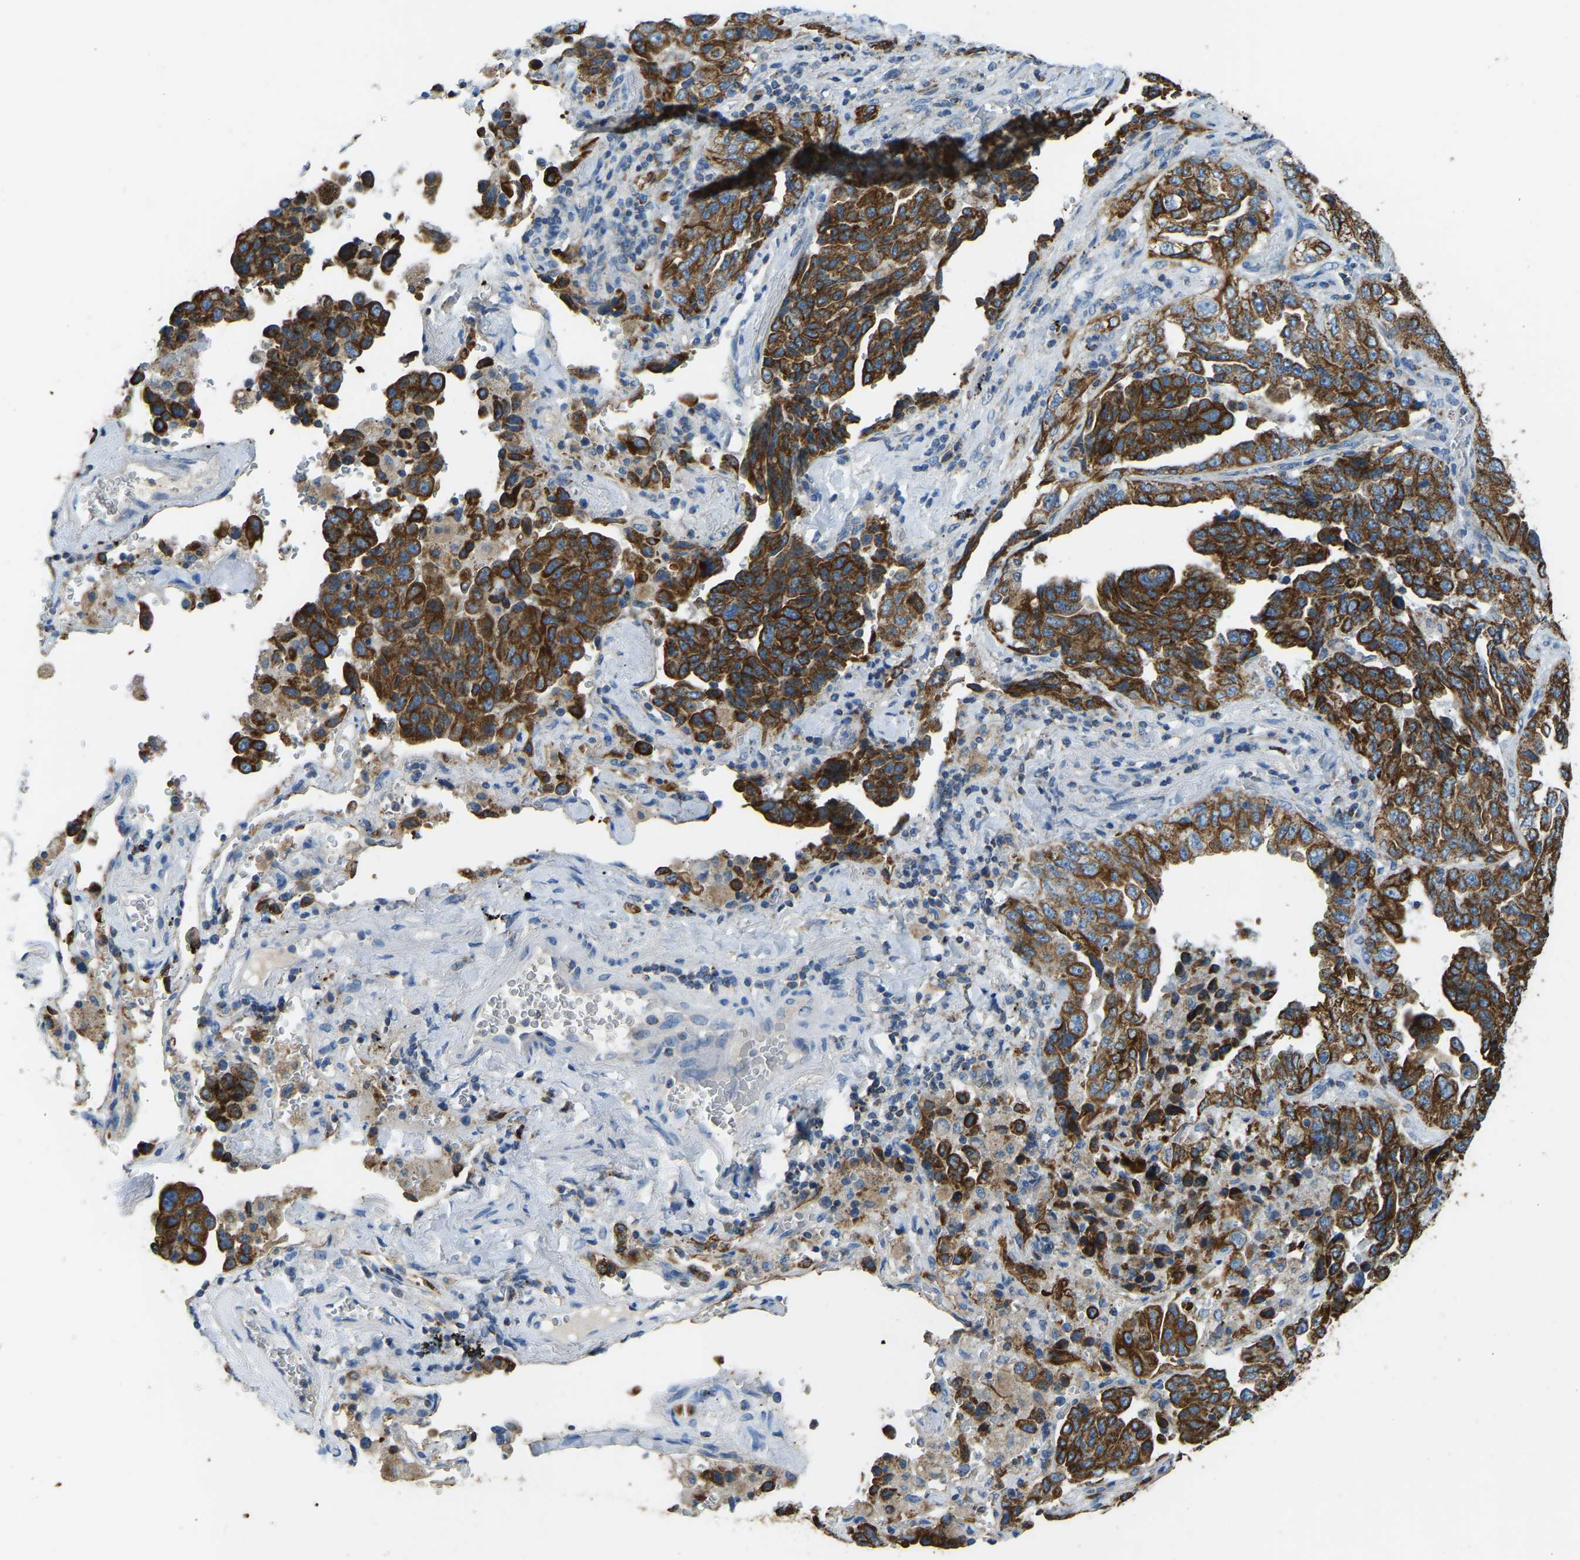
{"staining": {"intensity": "strong", "quantity": ">75%", "location": "cytoplasmic/membranous"}, "tissue": "lung cancer", "cell_type": "Tumor cells", "image_type": "cancer", "snomed": [{"axis": "morphology", "description": "Adenocarcinoma, NOS"}, {"axis": "topography", "description": "Lung"}], "caption": "DAB (3,3'-diaminobenzidine) immunohistochemical staining of lung cancer reveals strong cytoplasmic/membranous protein expression in approximately >75% of tumor cells.", "gene": "ZNF200", "patient": {"sex": "female", "age": 51}}